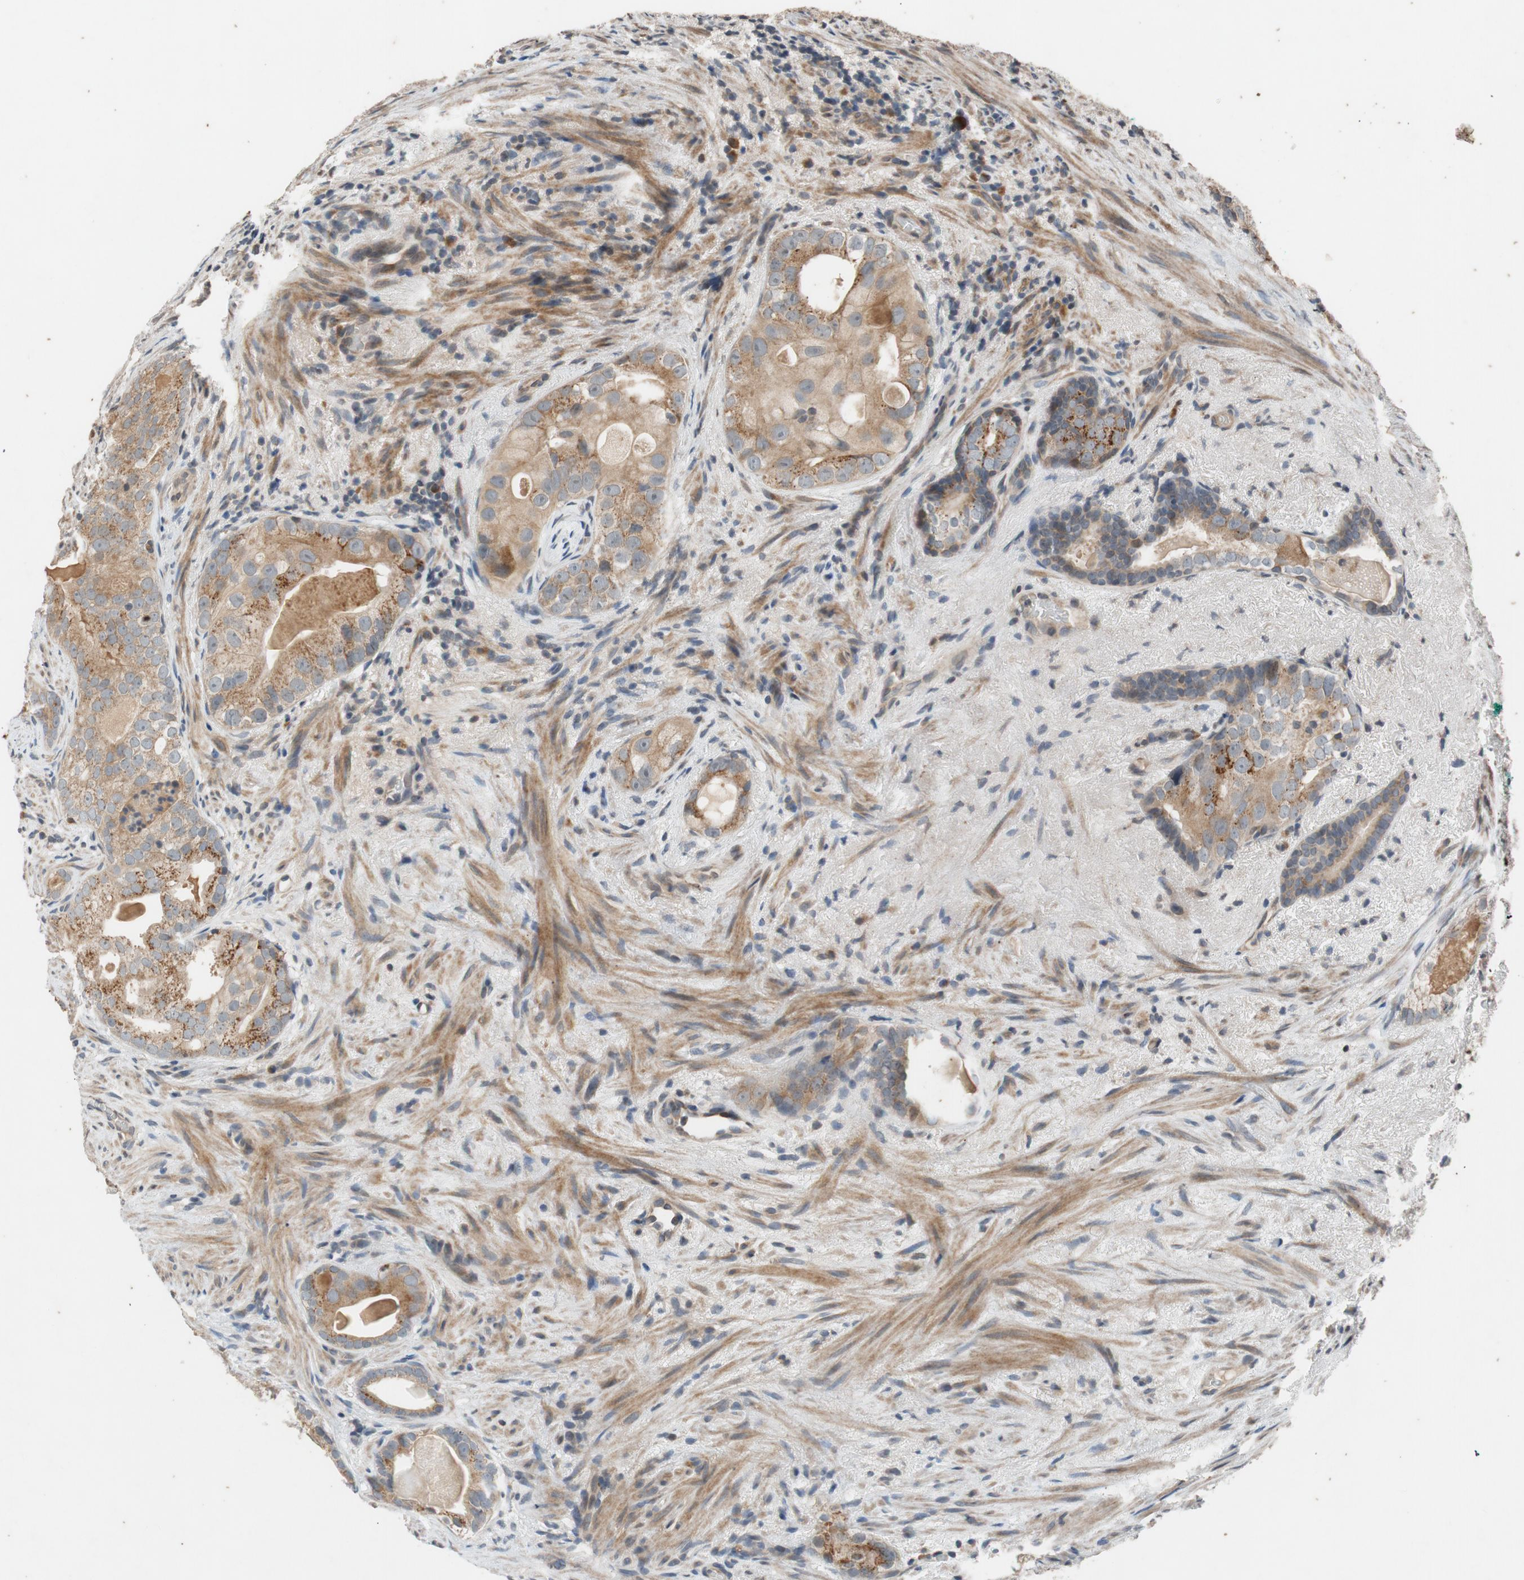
{"staining": {"intensity": "moderate", "quantity": ">75%", "location": "cytoplasmic/membranous"}, "tissue": "prostate cancer", "cell_type": "Tumor cells", "image_type": "cancer", "snomed": [{"axis": "morphology", "description": "Adenocarcinoma, High grade"}, {"axis": "topography", "description": "Prostate"}], "caption": "High-power microscopy captured an immunohistochemistry (IHC) image of prostate cancer, revealing moderate cytoplasmic/membranous staining in approximately >75% of tumor cells. (DAB (3,3'-diaminobenzidine) IHC, brown staining for protein, blue staining for nuclei).", "gene": "ATP2C1", "patient": {"sex": "male", "age": 66}}